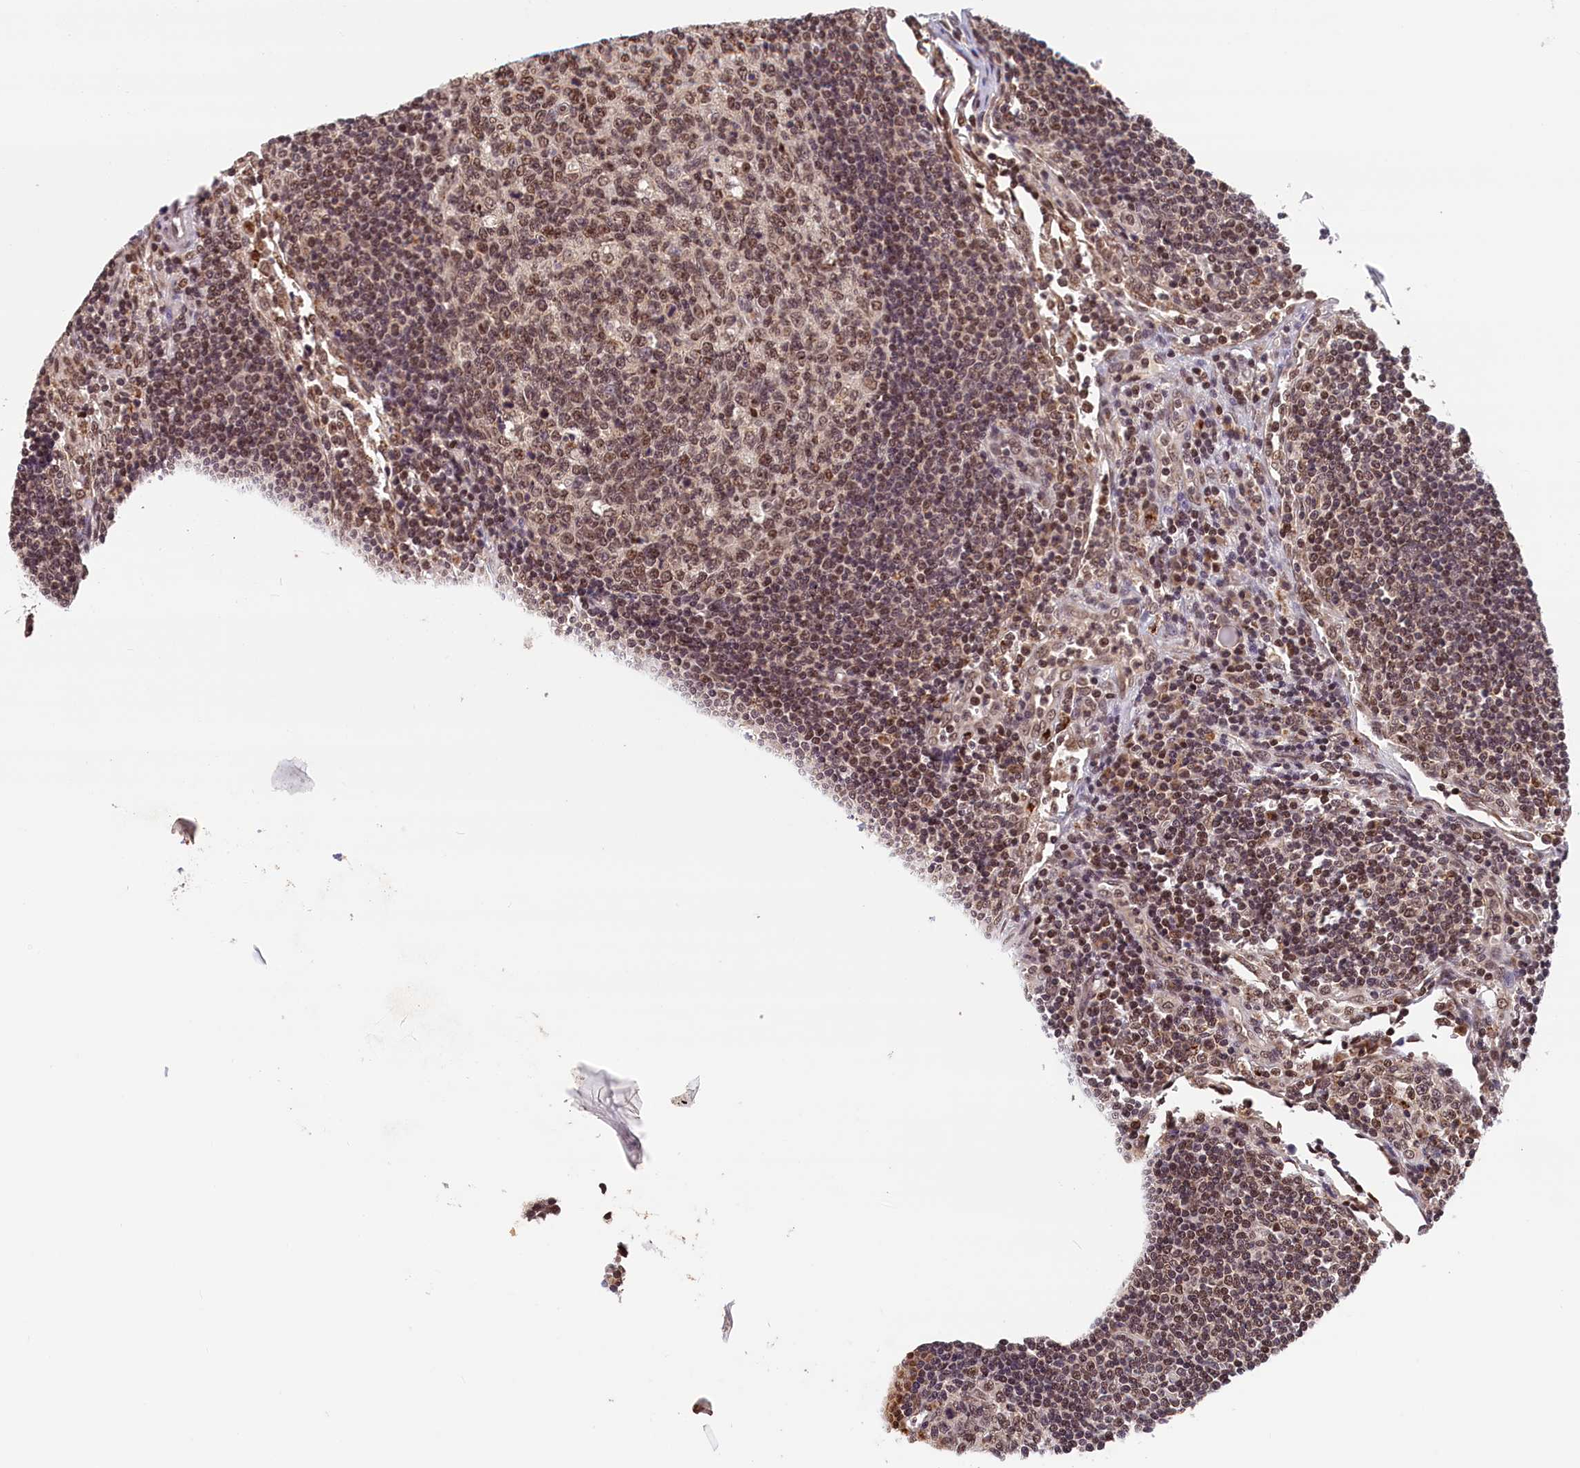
{"staining": {"intensity": "moderate", "quantity": ">75%", "location": "nuclear"}, "tissue": "lymph node", "cell_type": "Germinal center cells", "image_type": "normal", "snomed": [{"axis": "morphology", "description": "Normal tissue, NOS"}, {"axis": "topography", "description": "Lymph node"}], "caption": "Protein expression analysis of benign human lymph node reveals moderate nuclear positivity in approximately >75% of germinal center cells.", "gene": "KCNK6", "patient": {"sex": "female", "age": 73}}